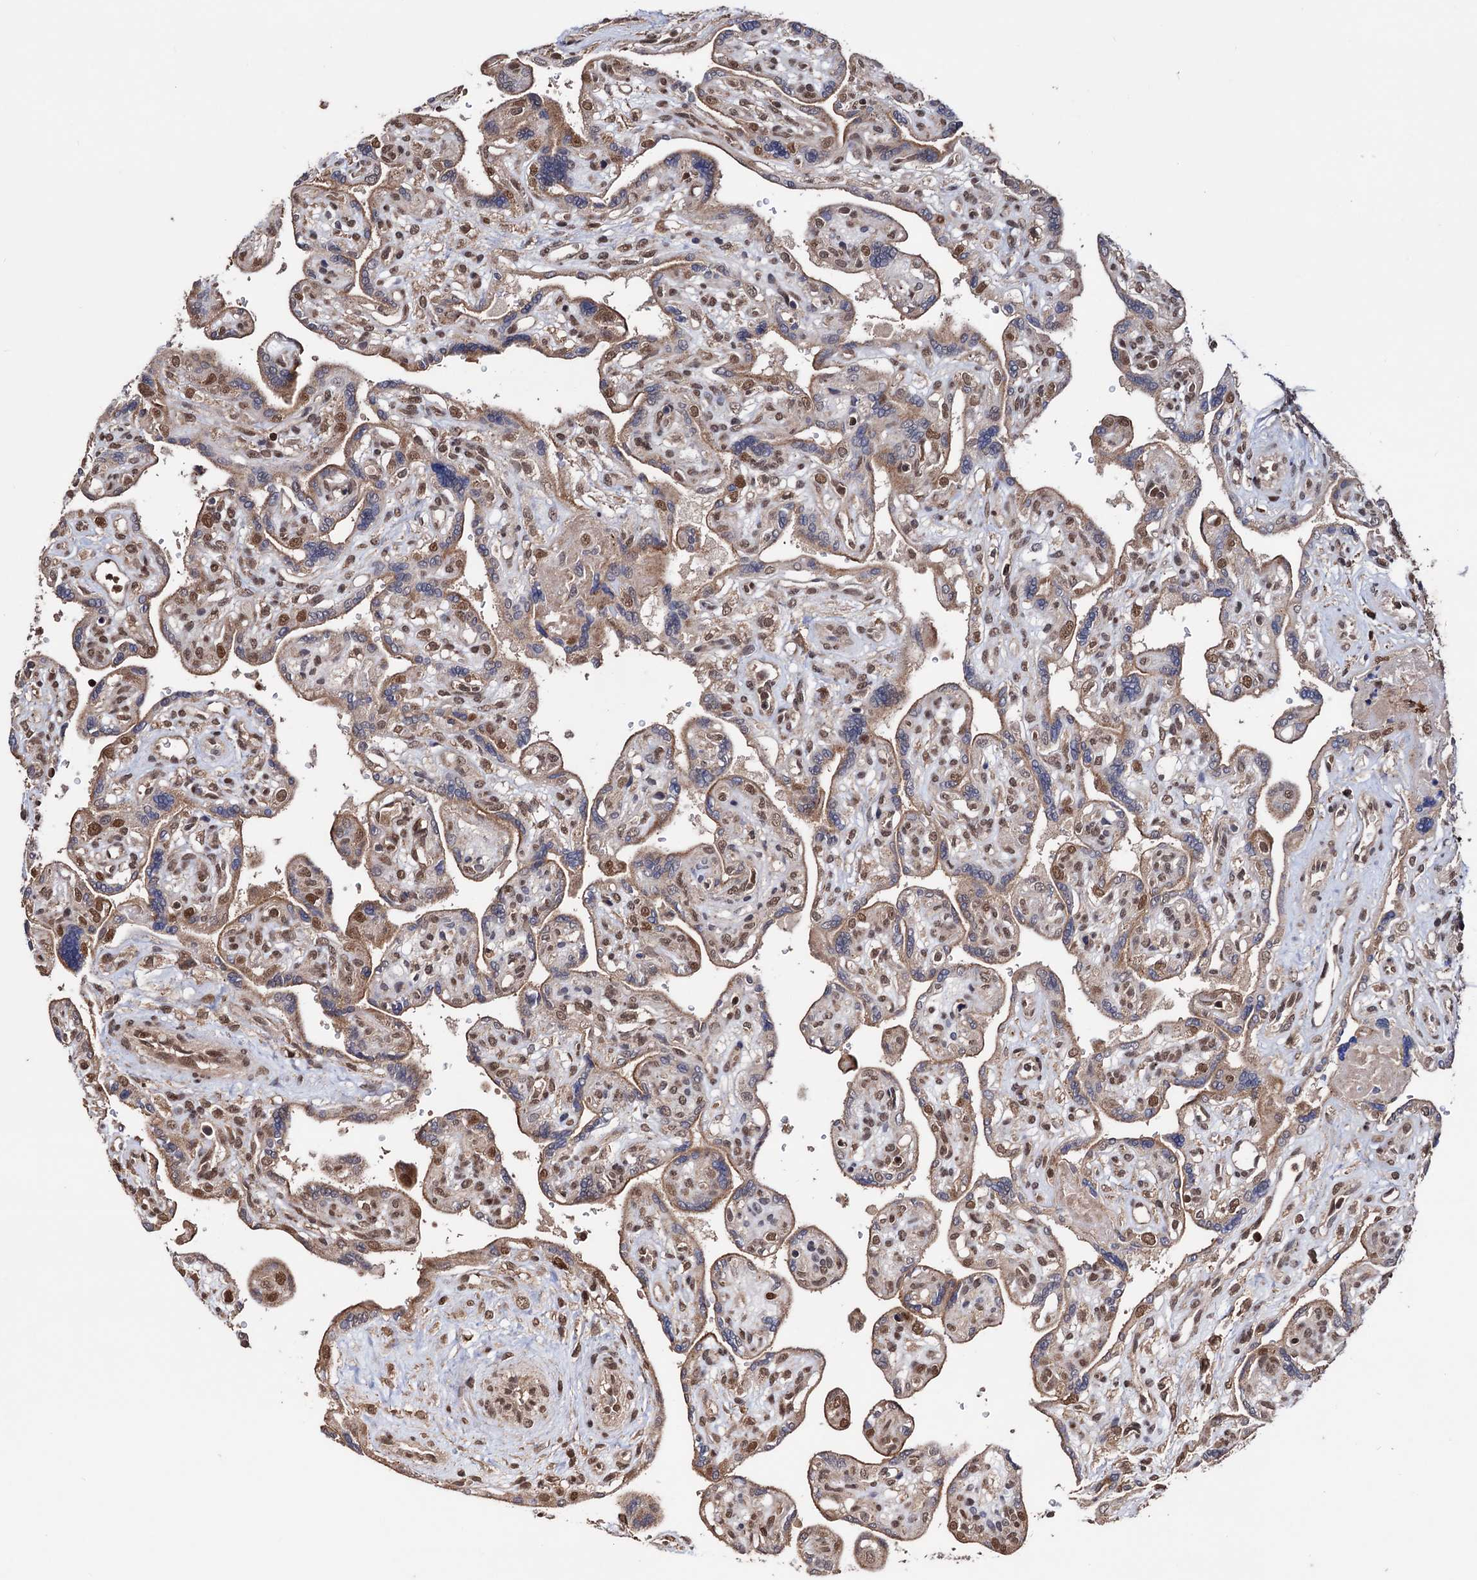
{"staining": {"intensity": "moderate", "quantity": ">75%", "location": "cytoplasmic/membranous,nuclear"}, "tissue": "placenta", "cell_type": "Trophoblastic cells", "image_type": "normal", "snomed": [{"axis": "morphology", "description": "Normal tissue, NOS"}, {"axis": "topography", "description": "Placenta"}], "caption": "DAB immunohistochemical staining of normal placenta shows moderate cytoplasmic/membranous,nuclear protein staining in approximately >75% of trophoblastic cells. (IHC, brightfield microscopy, high magnification).", "gene": "KLF5", "patient": {"sex": "female", "age": 39}}